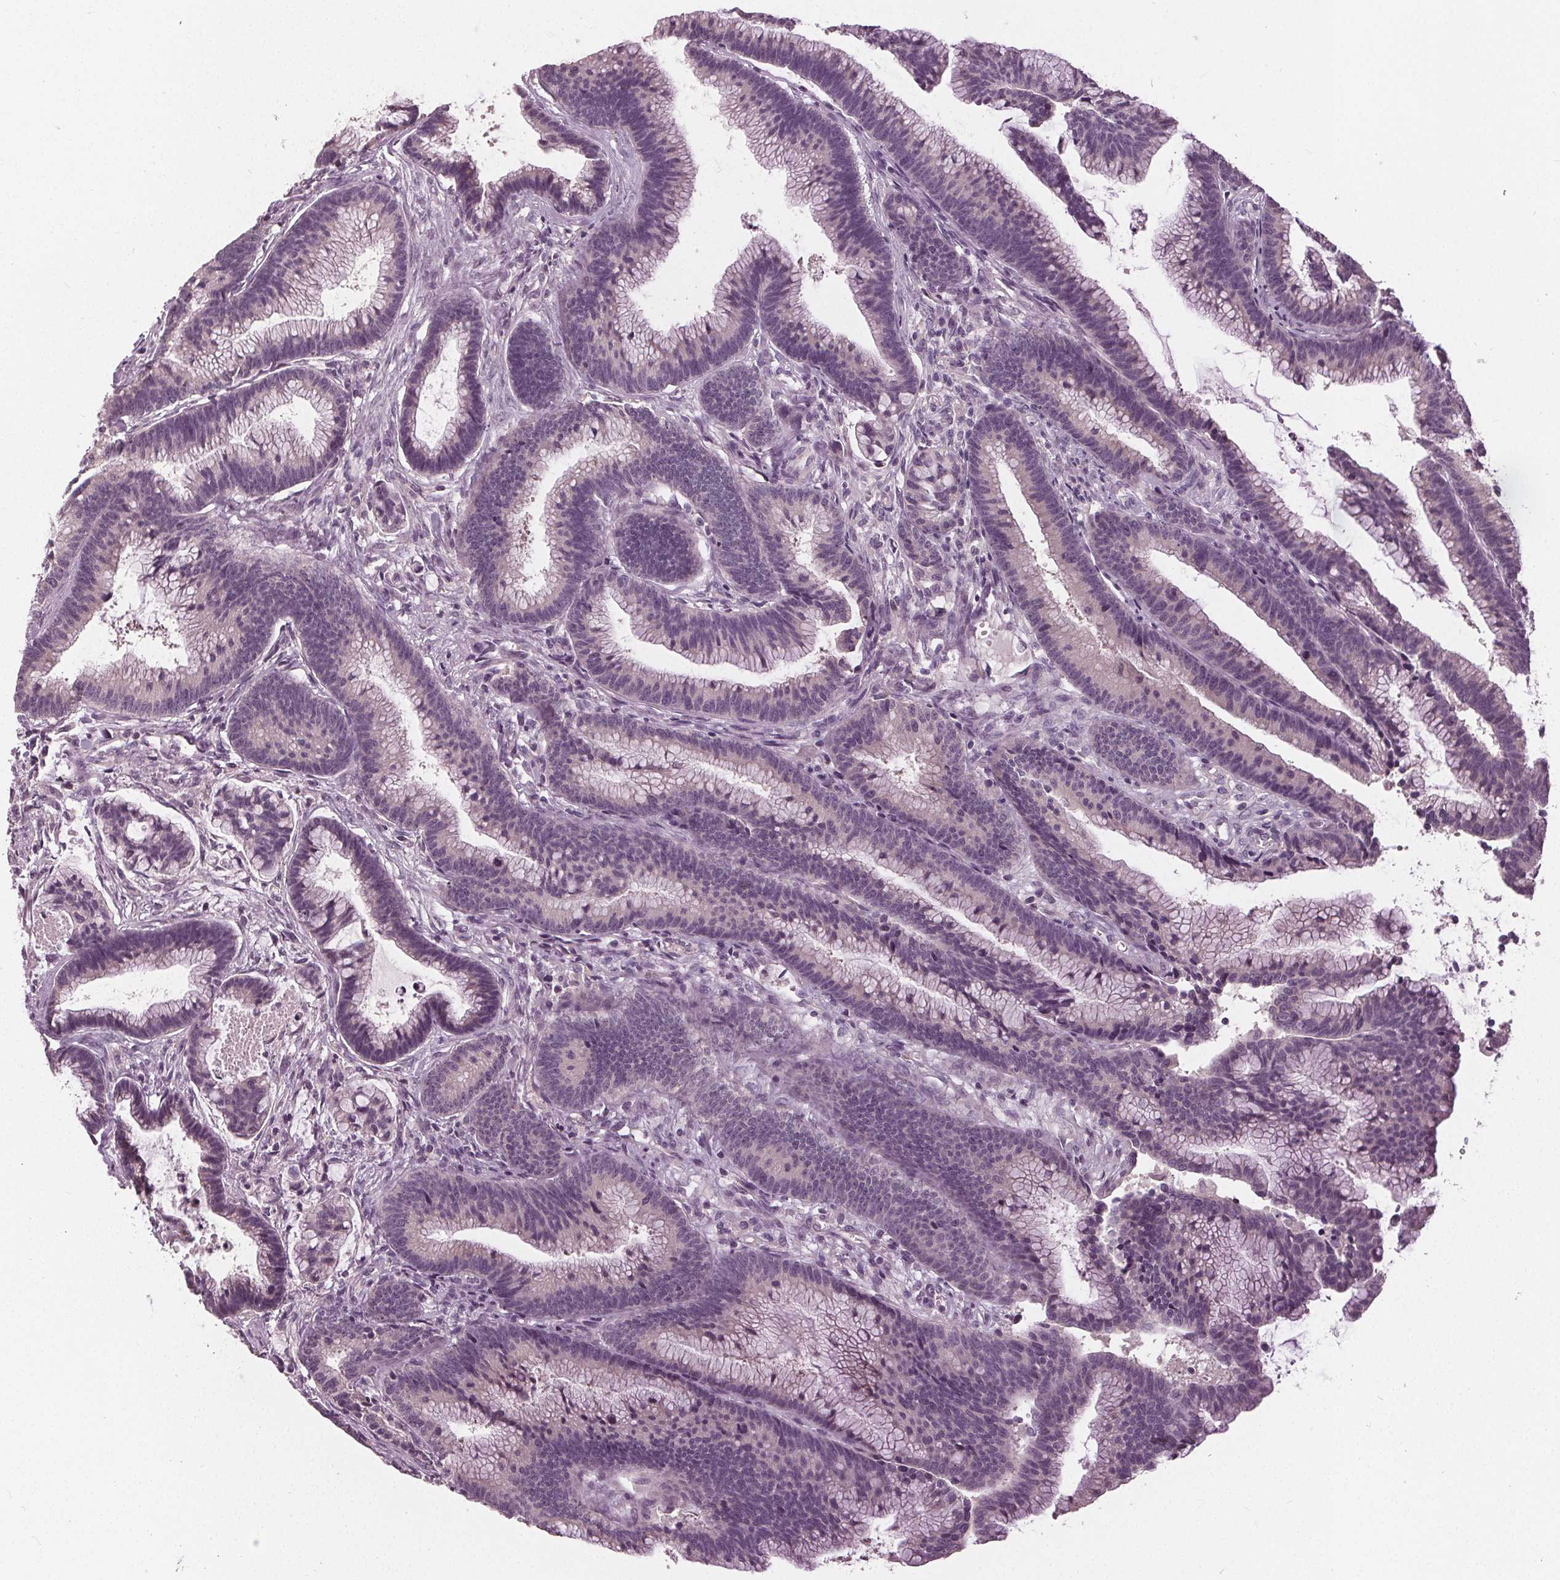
{"staining": {"intensity": "negative", "quantity": "none", "location": "none"}, "tissue": "colorectal cancer", "cell_type": "Tumor cells", "image_type": "cancer", "snomed": [{"axis": "morphology", "description": "Adenocarcinoma, NOS"}, {"axis": "topography", "description": "Colon"}], "caption": "A high-resolution histopathology image shows IHC staining of colorectal cancer (adenocarcinoma), which exhibits no significant staining in tumor cells. (Stains: DAB (3,3'-diaminobenzidine) IHC with hematoxylin counter stain, Microscopy: brightfield microscopy at high magnification).", "gene": "KLK13", "patient": {"sex": "female", "age": 78}}